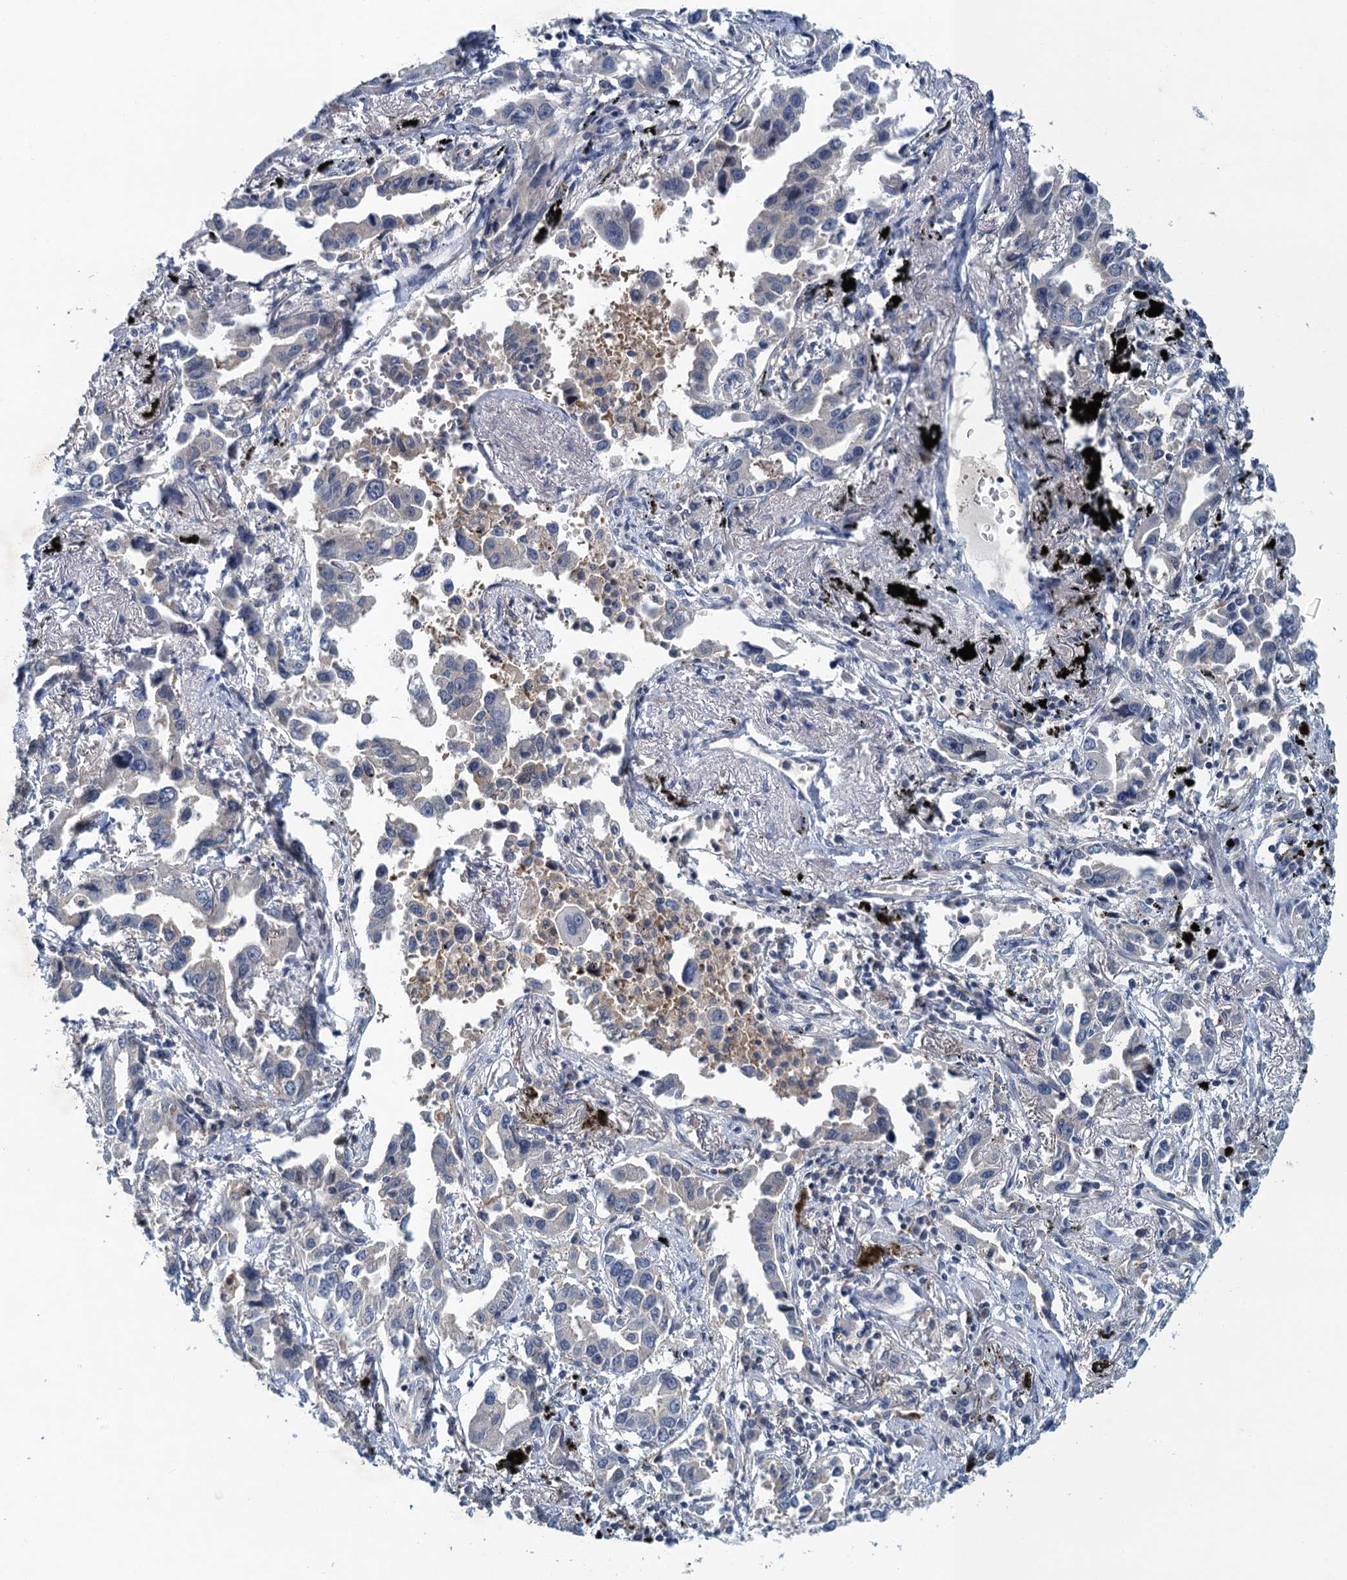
{"staining": {"intensity": "negative", "quantity": "none", "location": "none"}, "tissue": "lung cancer", "cell_type": "Tumor cells", "image_type": "cancer", "snomed": [{"axis": "morphology", "description": "Adenocarcinoma, NOS"}, {"axis": "topography", "description": "Lung"}], "caption": "Immunohistochemistry histopathology image of neoplastic tissue: lung cancer stained with DAB shows no significant protein staining in tumor cells.", "gene": "NCKAP1L", "patient": {"sex": "male", "age": 67}}